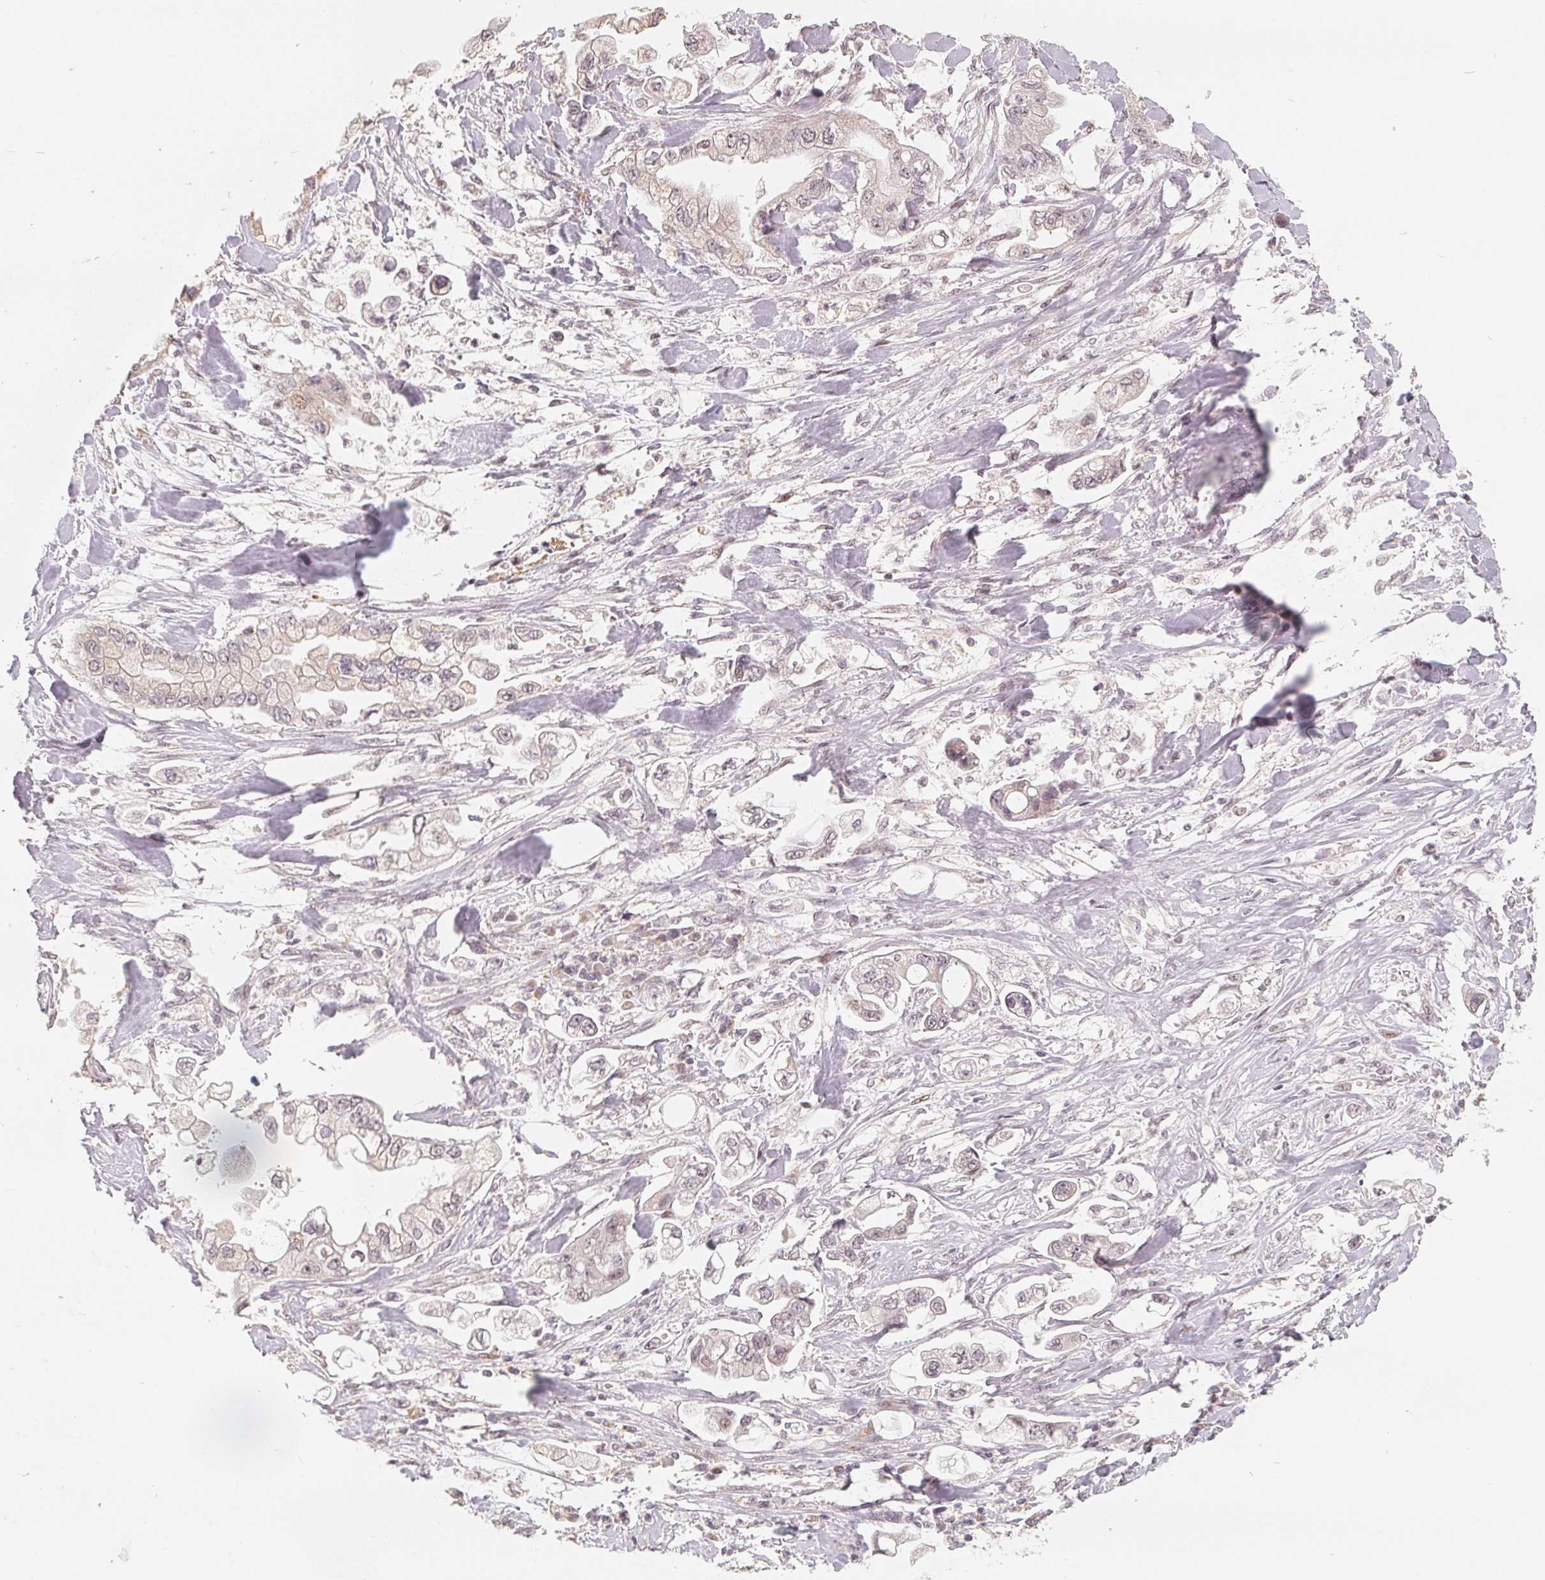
{"staining": {"intensity": "weak", "quantity": "<25%", "location": "nuclear"}, "tissue": "stomach cancer", "cell_type": "Tumor cells", "image_type": "cancer", "snomed": [{"axis": "morphology", "description": "Adenocarcinoma, NOS"}, {"axis": "topography", "description": "Stomach"}], "caption": "The photomicrograph exhibits no significant positivity in tumor cells of stomach cancer (adenocarcinoma).", "gene": "CCDC138", "patient": {"sex": "male", "age": 62}}